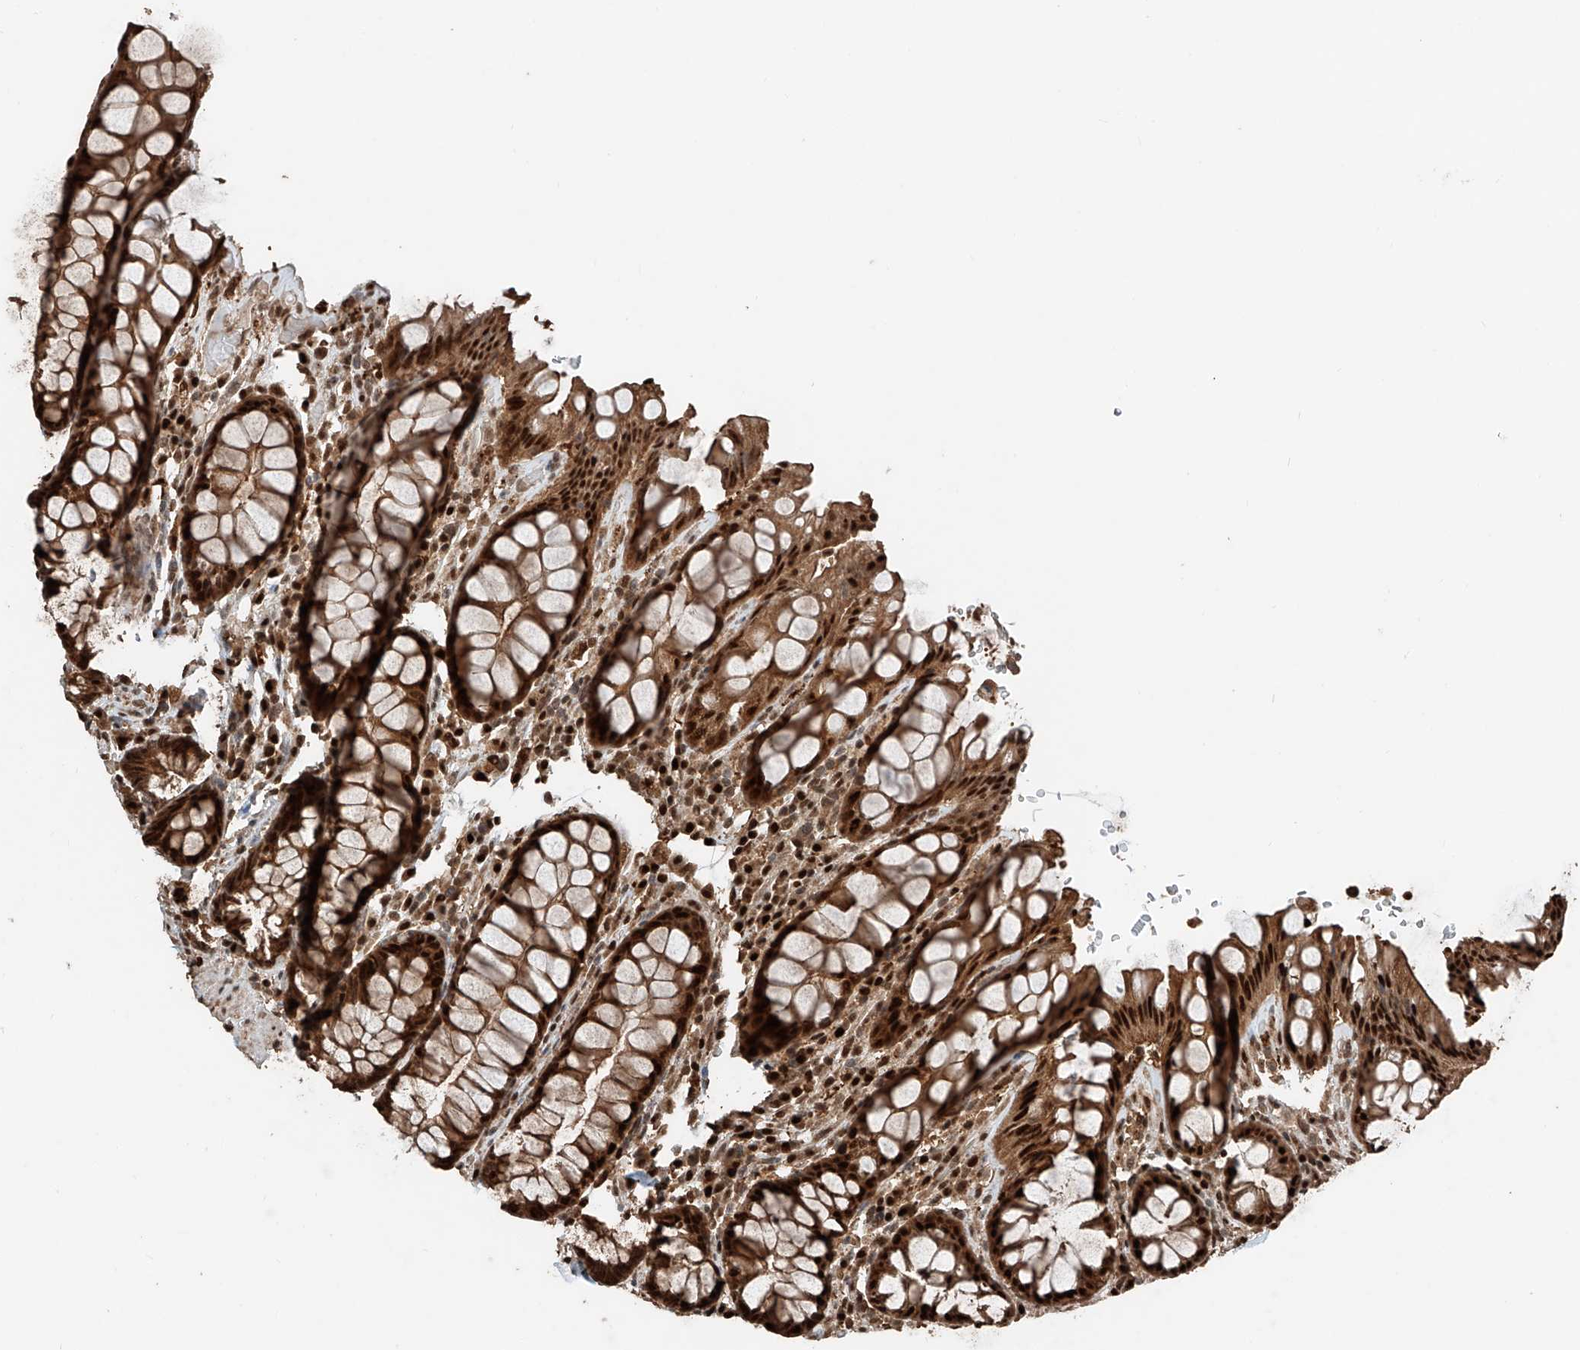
{"staining": {"intensity": "strong", "quantity": ">75%", "location": "cytoplasmic/membranous,nuclear"}, "tissue": "rectum", "cell_type": "Glandular cells", "image_type": "normal", "snomed": [{"axis": "morphology", "description": "Normal tissue, NOS"}, {"axis": "topography", "description": "Rectum"}], "caption": "Strong cytoplasmic/membranous,nuclear protein positivity is appreciated in about >75% of glandular cells in rectum. The protein is stained brown, and the nuclei are stained in blue (DAB IHC with brightfield microscopy, high magnification).", "gene": "RMND1", "patient": {"sex": "male", "age": 64}}